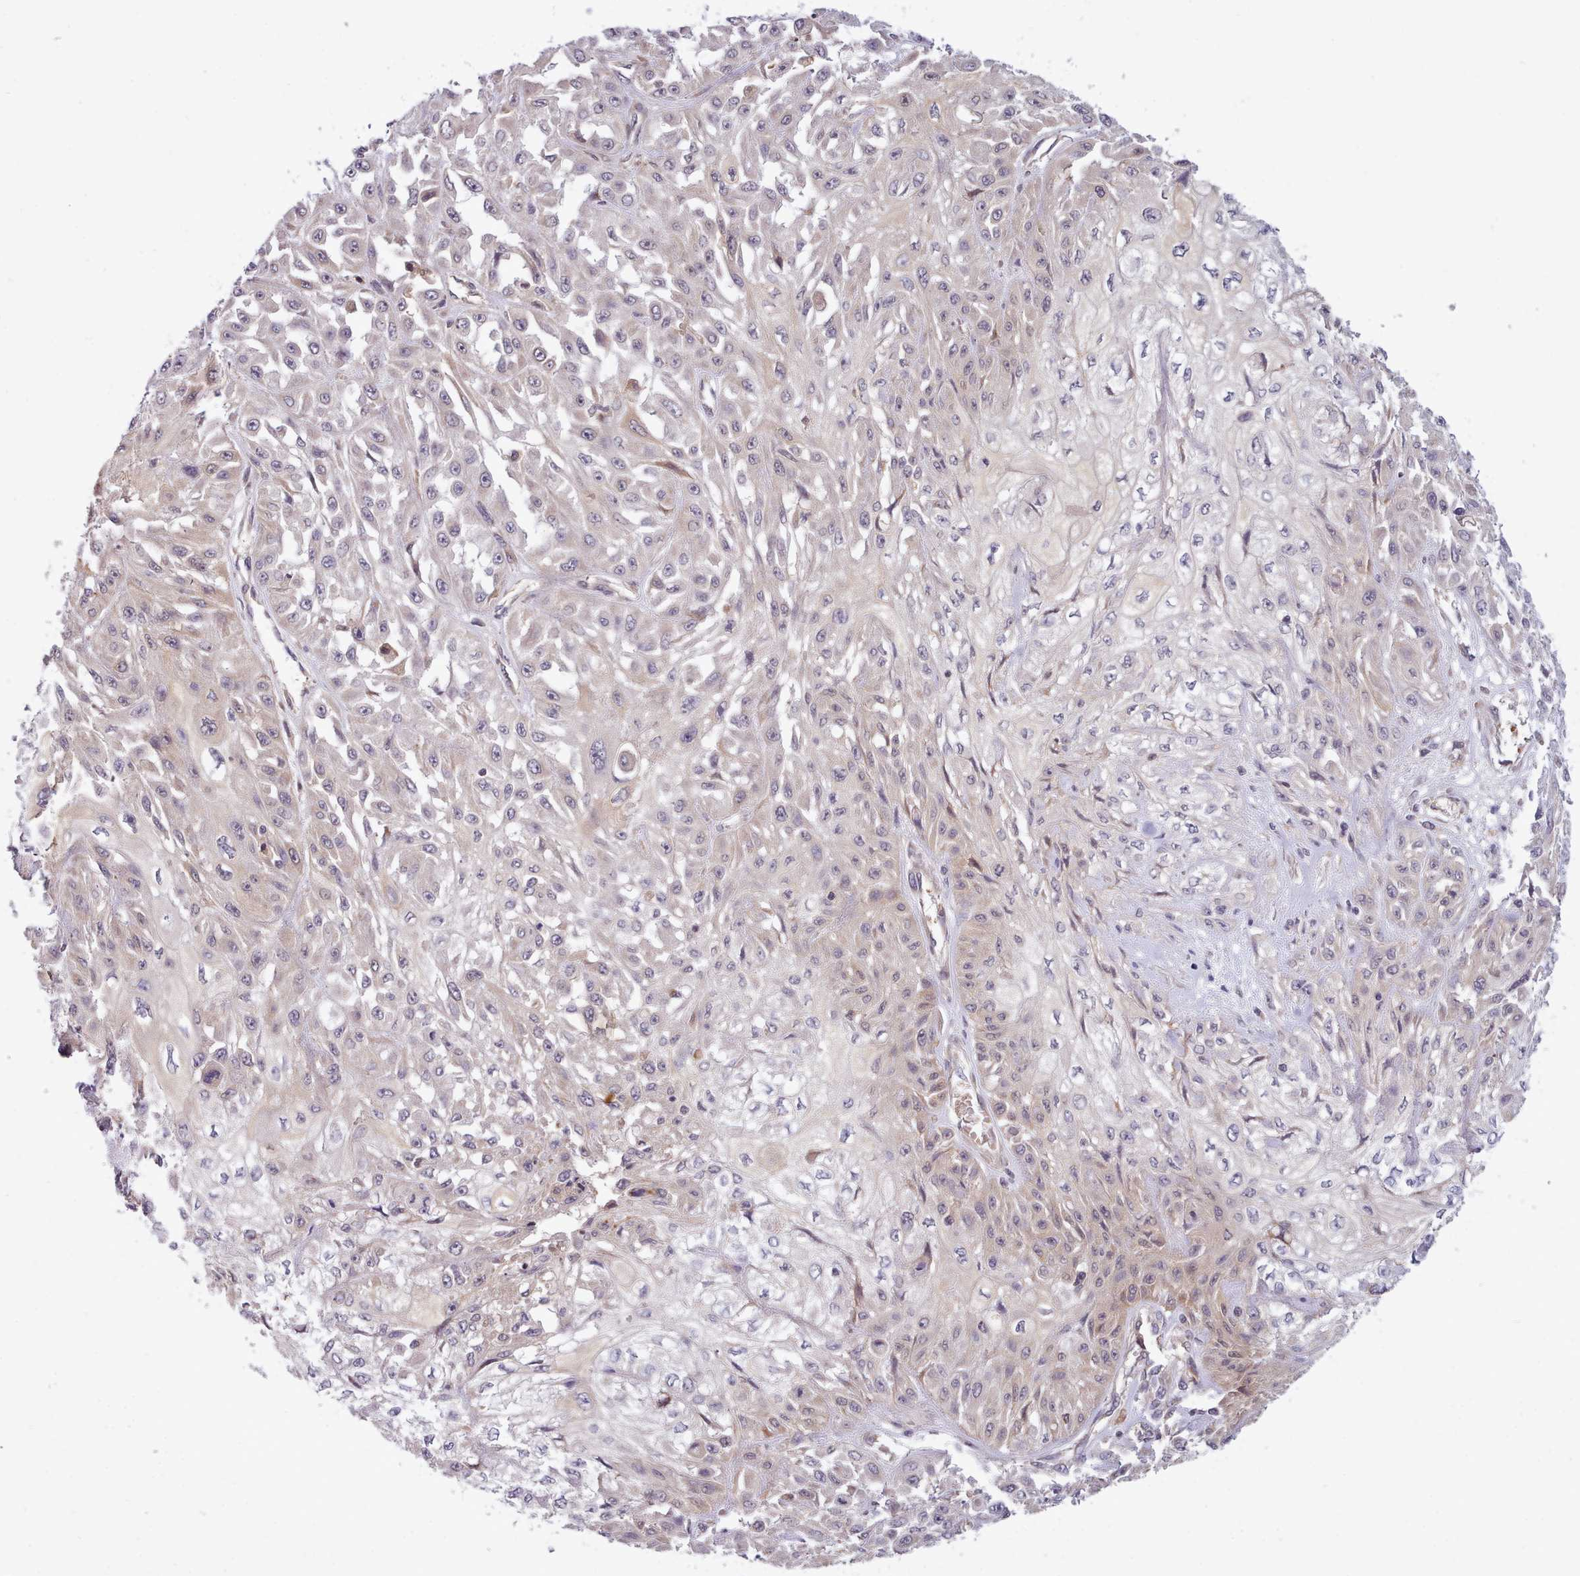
{"staining": {"intensity": "weak", "quantity": "<25%", "location": "cytoplasmic/membranous,nuclear"}, "tissue": "skin cancer", "cell_type": "Tumor cells", "image_type": "cancer", "snomed": [{"axis": "morphology", "description": "Squamous cell carcinoma, NOS"}, {"axis": "morphology", "description": "Squamous cell carcinoma, metastatic, NOS"}, {"axis": "topography", "description": "Skin"}, {"axis": "topography", "description": "Lymph node"}], "caption": "Image shows no protein positivity in tumor cells of metastatic squamous cell carcinoma (skin) tissue. The staining is performed using DAB brown chromogen with nuclei counter-stained in using hematoxylin.", "gene": "ARL17A", "patient": {"sex": "male", "age": 75}}